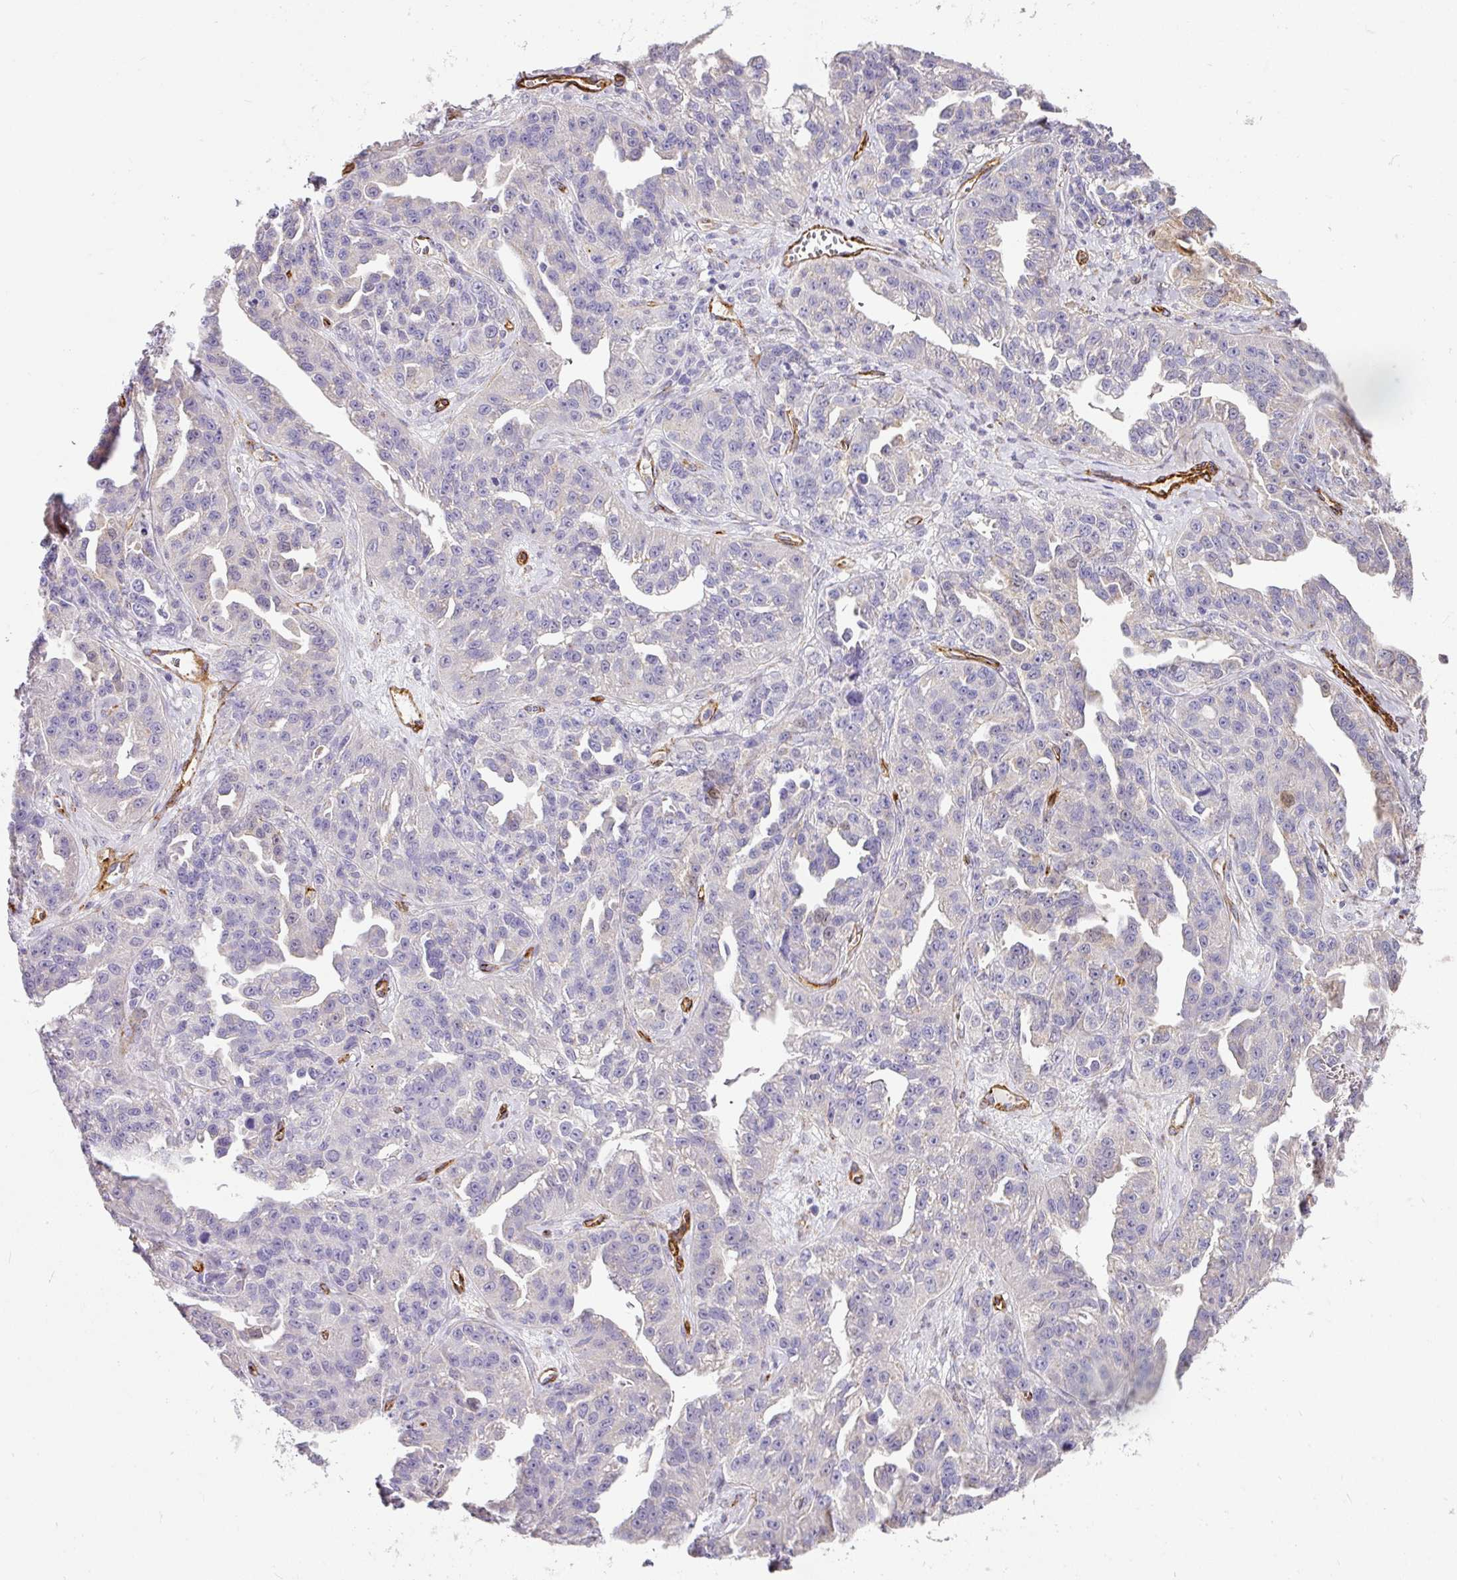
{"staining": {"intensity": "negative", "quantity": "none", "location": "none"}, "tissue": "ovarian cancer", "cell_type": "Tumor cells", "image_type": "cancer", "snomed": [{"axis": "morphology", "description": "Cystadenocarcinoma, serous, NOS"}, {"axis": "topography", "description": "Ovary"}], "caption": "Immunohistochemistry histopathology image of human ovarian serous cystadenocarcinoma stained for a protein (brown), which exhibits no expression in tumor cells. Brightfield microscopy of immunohistochemistry stained with DAB (brown) and hematoxylin (blue), captured at high magnification.", "gene": "SLC25A17", "patient": {"sex": "female", "age": 75}}